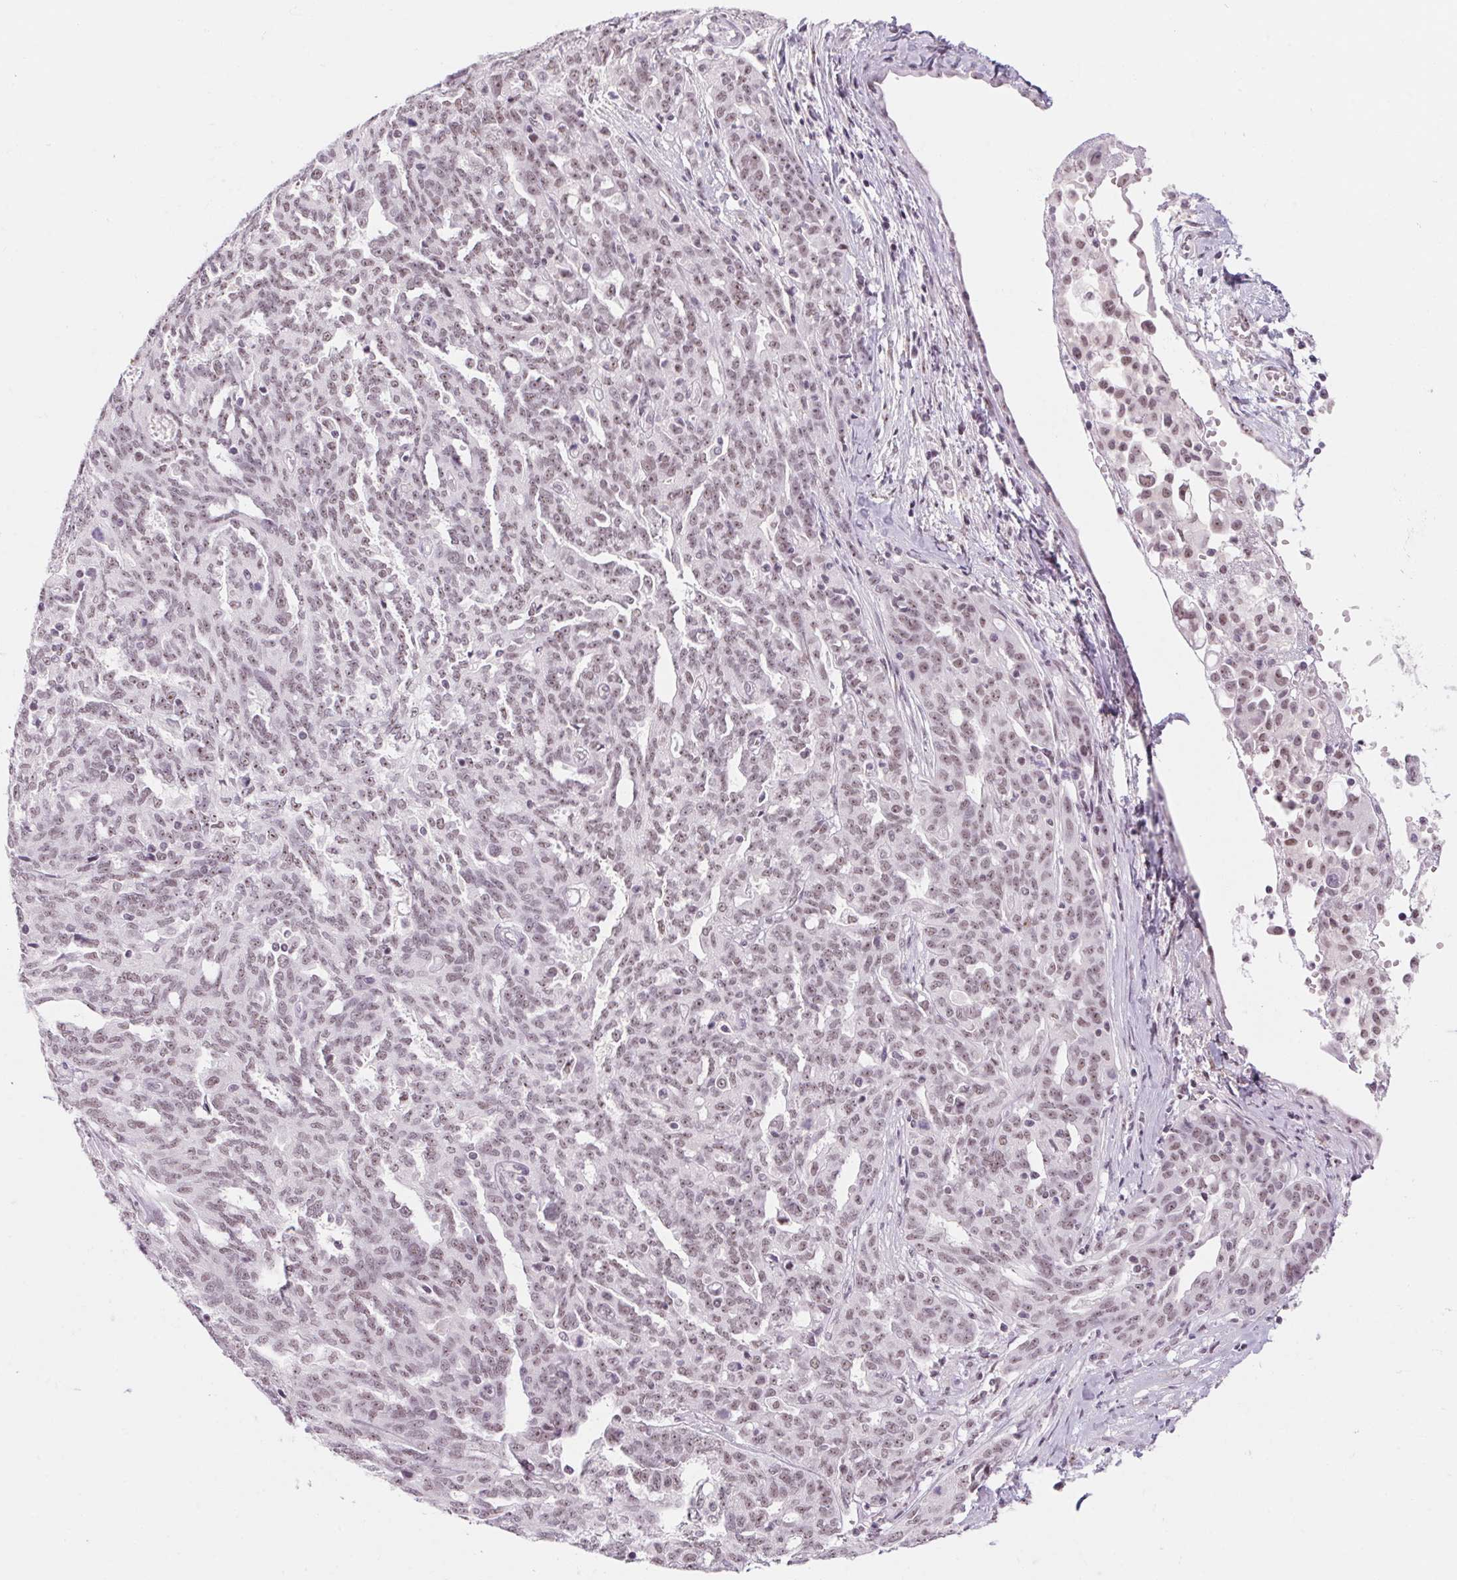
{"staining": {"intensity": "weak", "quantity": "25%-75%", "location": "nuclear"}, "tissue": "ovarian cancer", "cell_type": "Tumor cells", "image_type": "cancer", "snomed": [{"axis": "morphology", "description": "Cystadenocarcinoma, serous, NOS"}, {"axis": "topography", "description": "Ovary"}], "caption": "Protein staining by immunohistochemistry demonstrates weak nuclear positivity in about 25%-75% of tumor cells in ovarian cancer.", "gene": "ZIC4", "patient": {"sex": "female", "age": 67}}